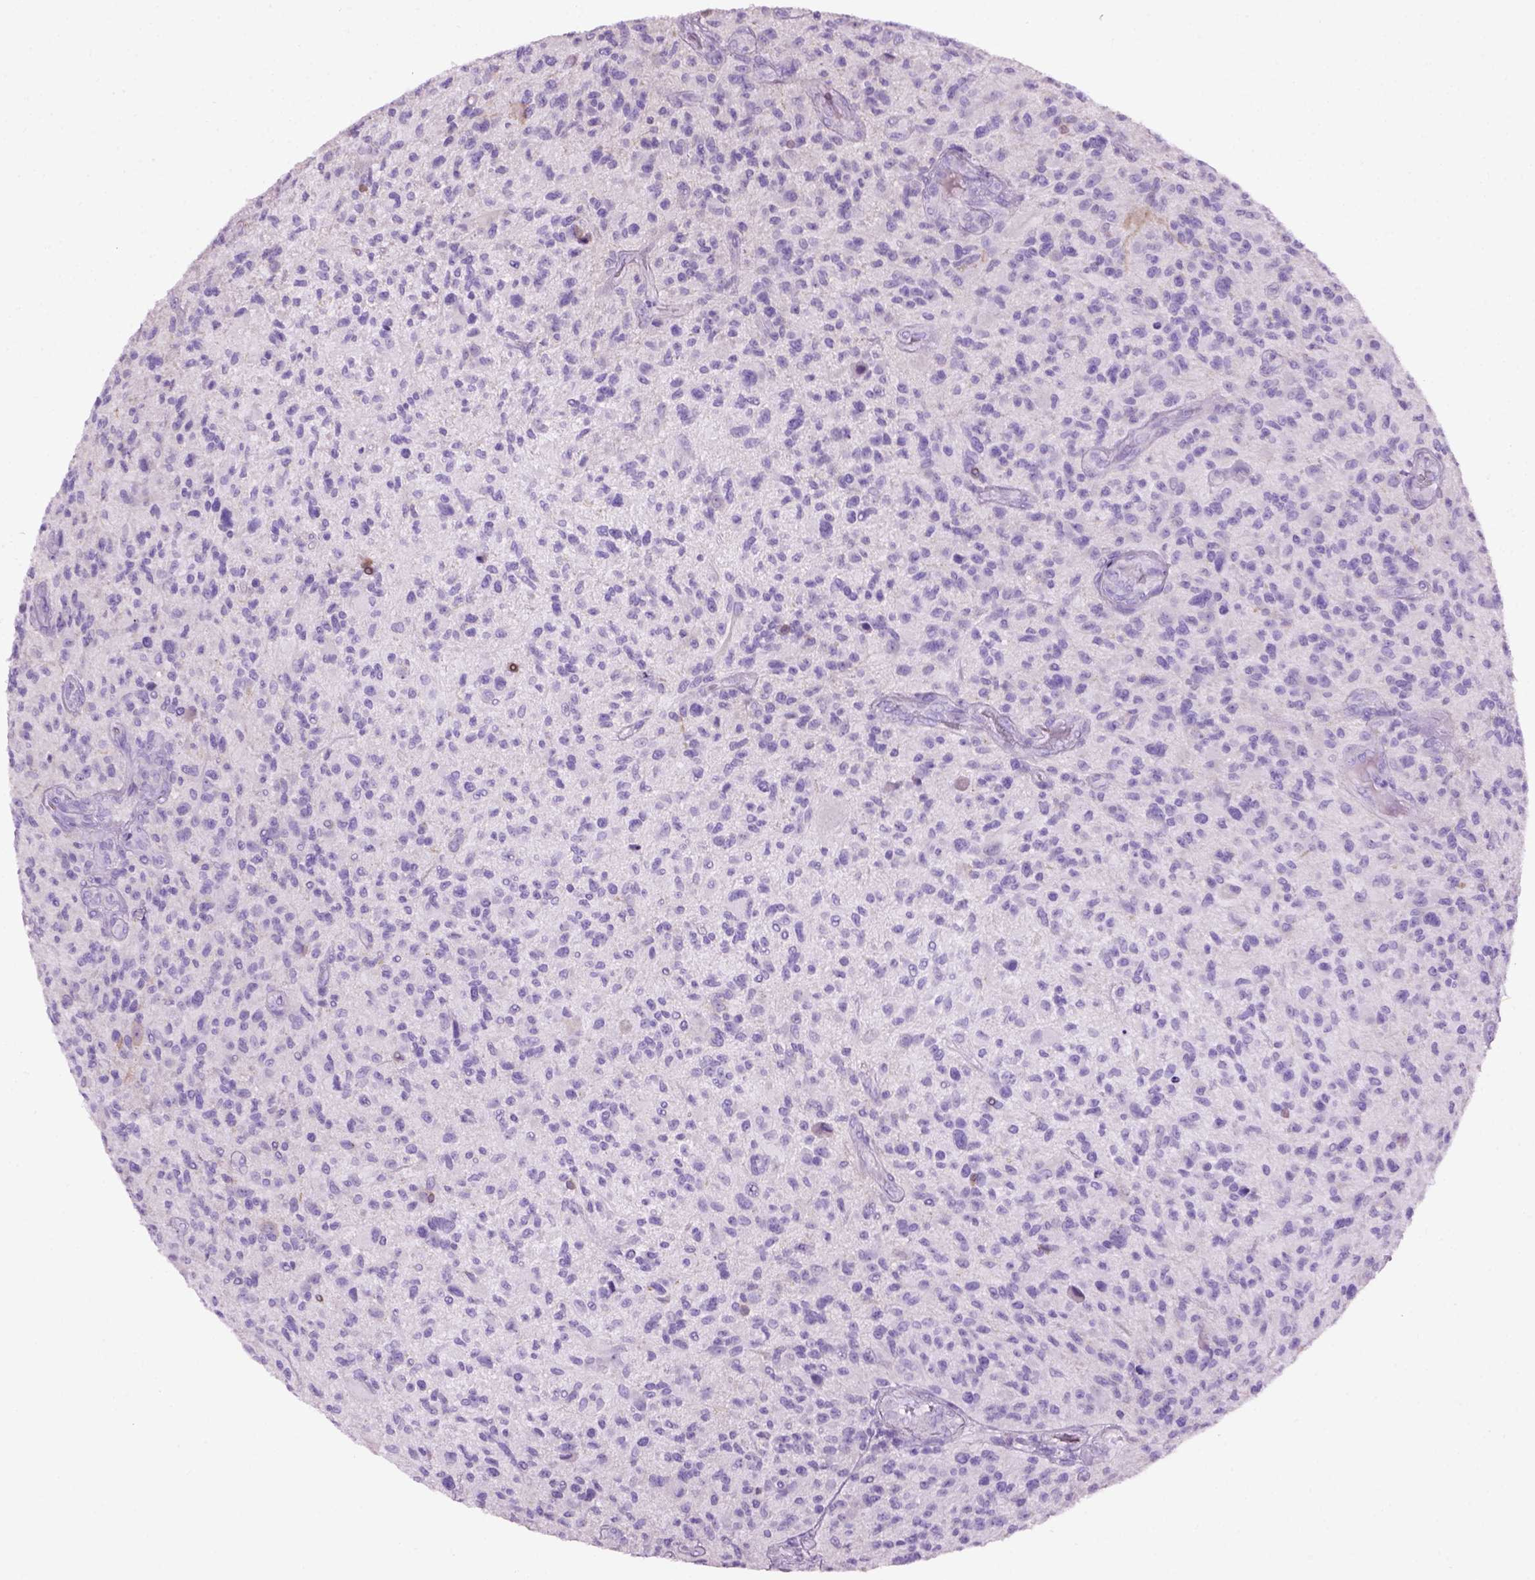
{"staining": {"intensity": "negative", "quantity": "none", "location": "none"}, "tissue": "glioma", "cell_type": "Tumor cells", "image_type": "cancer", "snomed": [{"axis": "morphology", "description": "Glioma, malignant, High grade"}, {"axis": "topography", "description": "Brain"}], "caption": "Immunohistochemistry histopathology image of malignant high-grade glioma stained for a protein (brown), which demonstrates no positivity in tumor cells.", "gene": "GABRB2", "patient": {"sex": "male", "age": 47}}